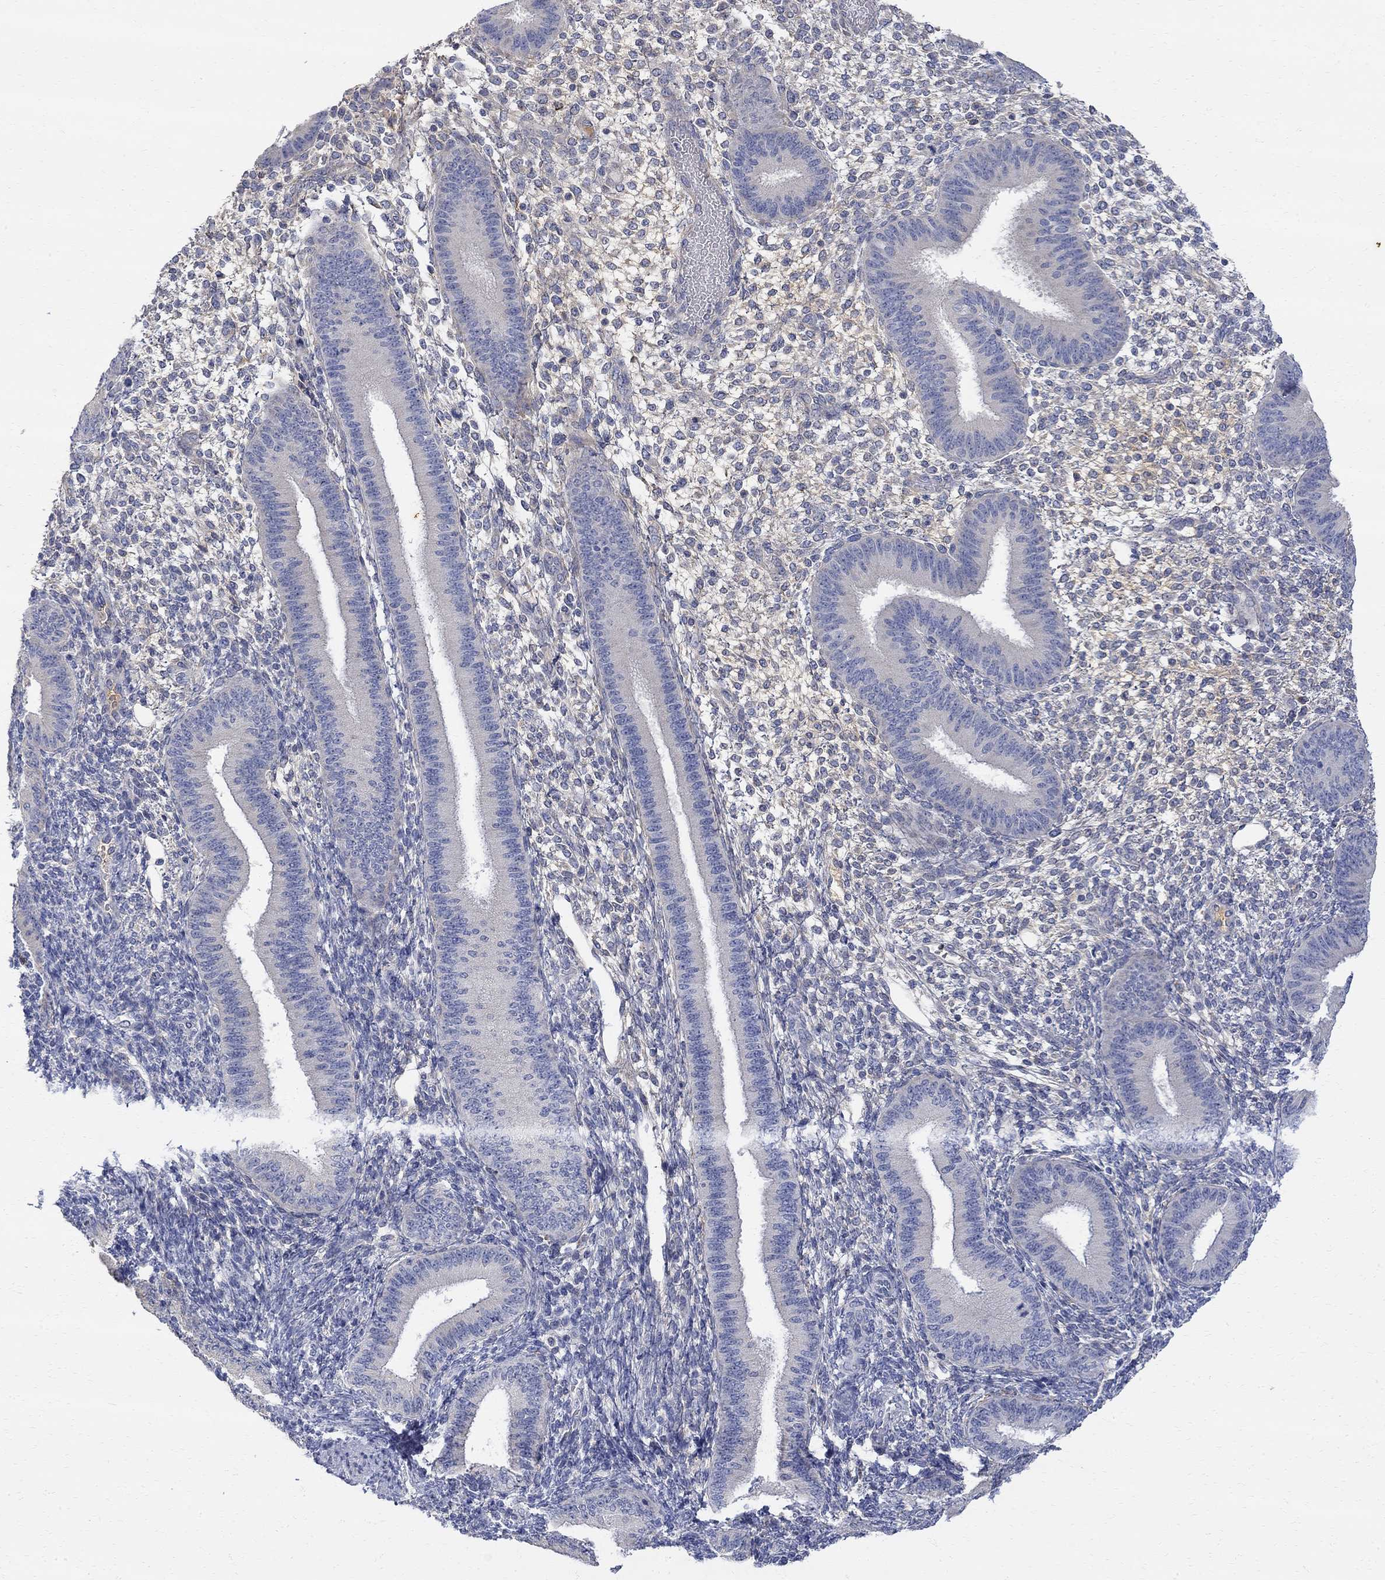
{"staining": {"intensity": "negative", "quantity": "none", "location": "none"}, "tissue": "endometrium", "cell_type": "Cells in endometrial stroma", "image_type": "normal", "snomed": [{"axis": "morphology", "description": "Normal tissue, NOS"}, {"axis": "topography", "description": "Endometrium"}], "caption": "High power microscopy micrograph of an immunohistochemistry (IHC) histopathology image of benign endometrium, revealing no significant positivity in cells in endometrial stroma. The staining was performed using DAB to visualize the protein expression in brown, while the nuclei were stained in blue with hematoxylin (Magnification: 20x).", "gene": "FNDC5", "patient": {"sex": "female", "age": 39}}